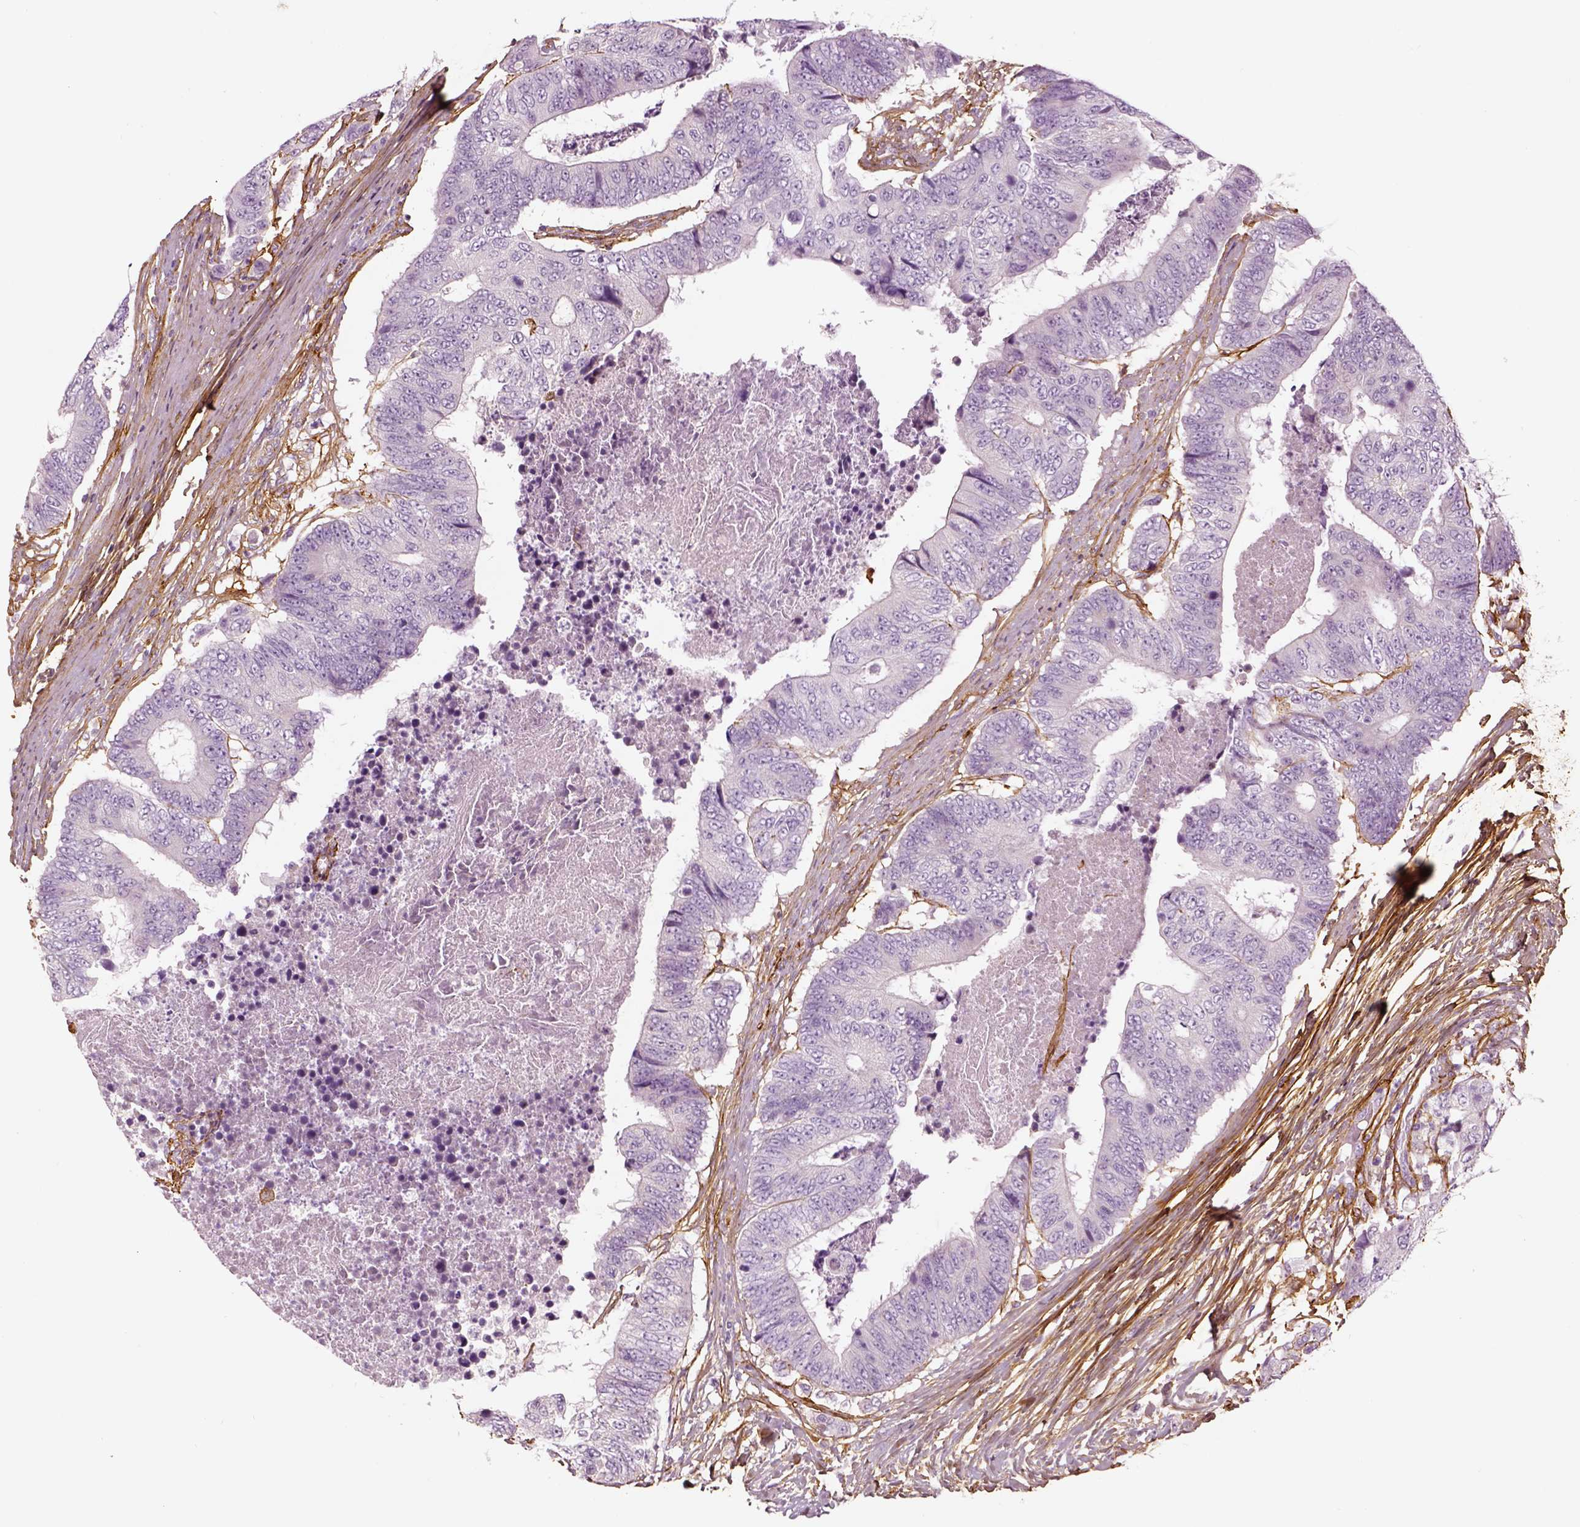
{"staining": {"intensity": "negative", "quantity": "none", "location": "none"}, "tissue": "colorectal cancer", "cell_type": "Tumor cells", "image_type": "cancer", "snomed": [{"axis": "morphology", "description": "Adenocarcinoma, NOS"}, {"axis": "topography", "description": "Colon"}], "caption": "A photomicrograph of human colorectal adenocarcinoma is negative for staining in tumor cells. (DAB (3,3'-diaminobenzidine) immunohistochemistry visualized using brightfield microscopy, high magnification).", "gene": "COL6A2", "patient": {"sex": "female", "age": 48}}